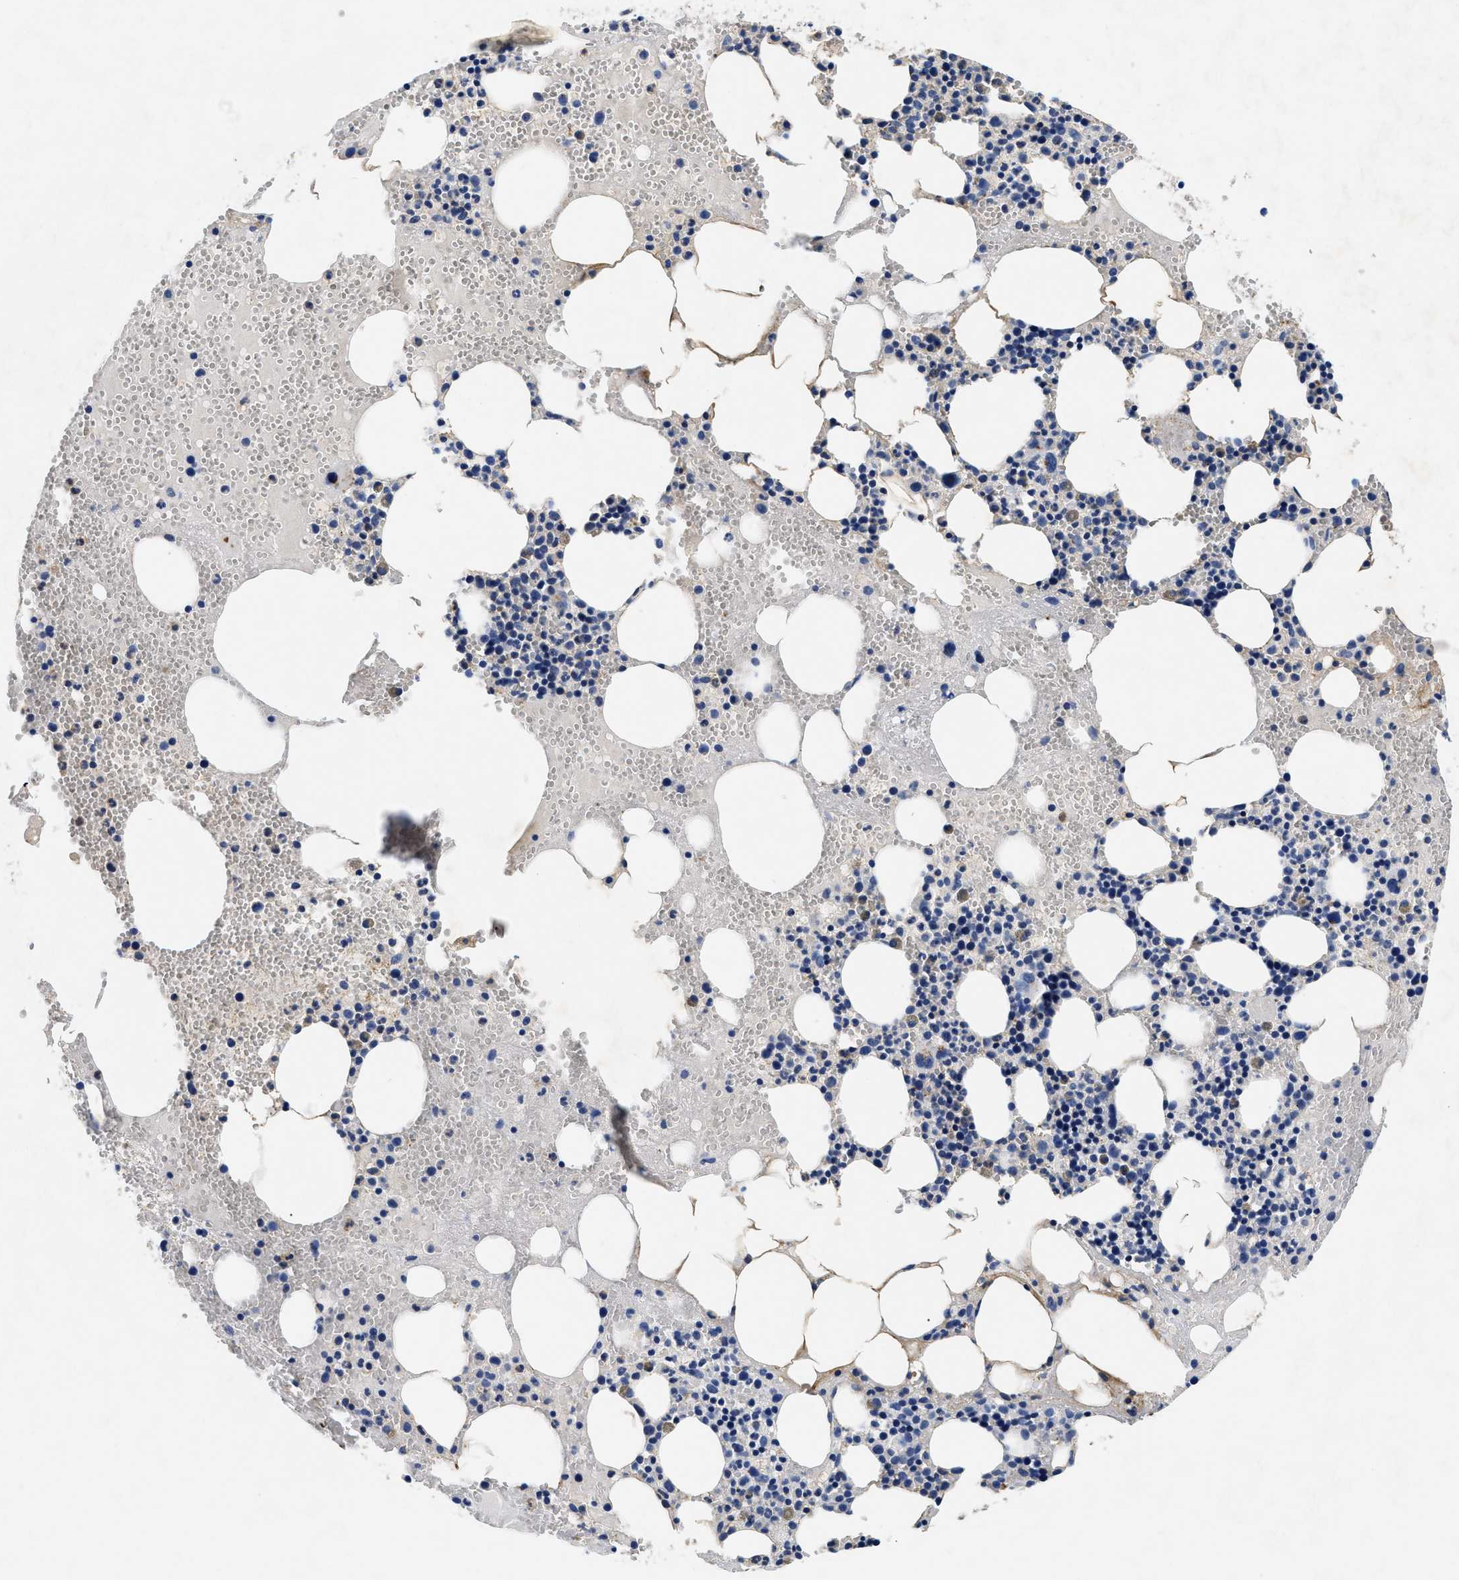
{"staining": {"intensity": "negative", "quantity": "none", "location": "none"}, "tissue": "bone marrow", "cell_type": "Hematopoietic cells", "image_type": "normal", "snomed": [{"axis": "morphology", "description": "Normal tissue, NOS"}, {"axis": "morphology", "description": "Inflammation, NOS"}, {"axis": "topography", "description": "Bone marrow"}], "caption": "Hematopoietic cells show no significant protein expression in normal bone marrow.", "gene": "LAMA3", "patient": {"sex": "female", "age": 78}}